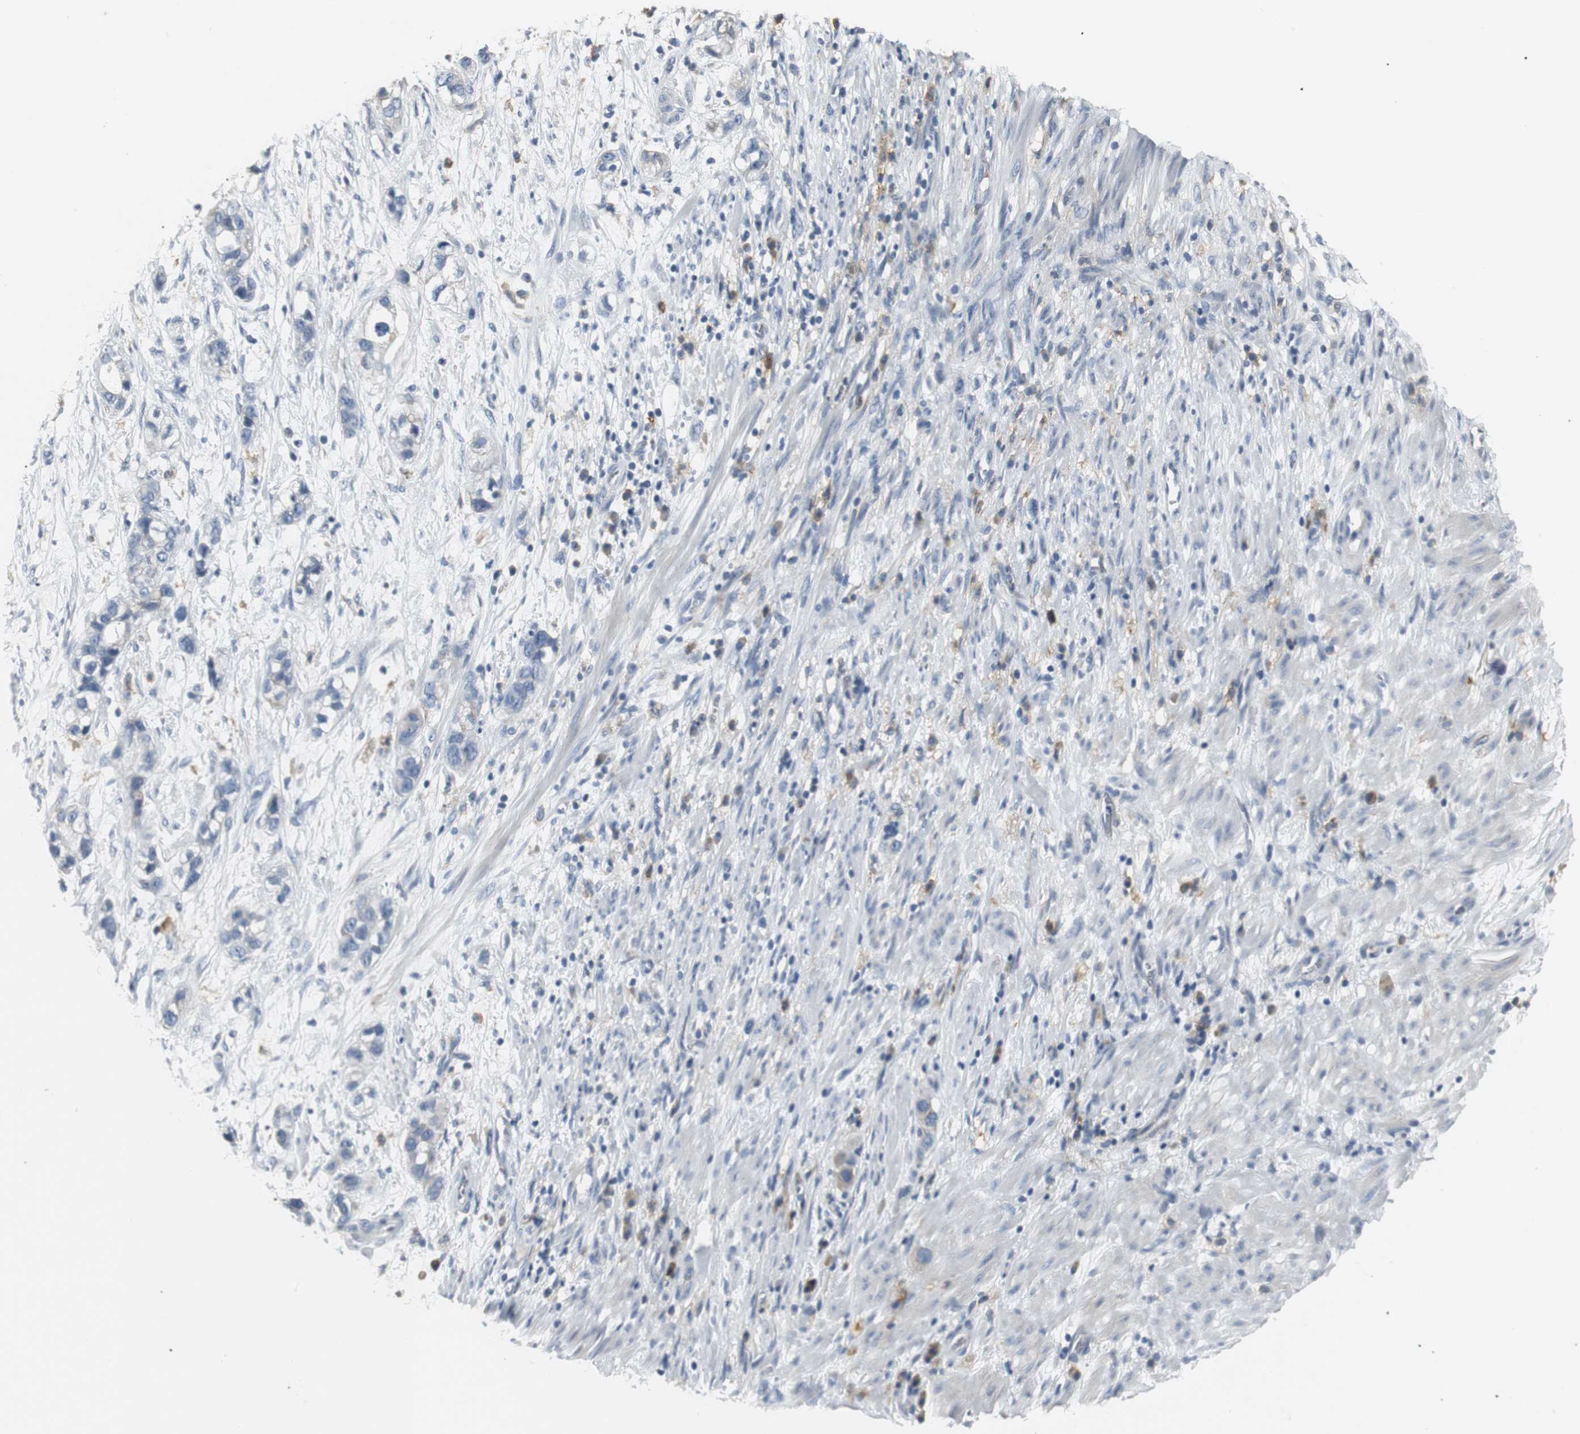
{"staining": {"intensity": "negative", "quantity": "none", "location": "none"}, "tissue": "stomach cancer", "cell_type": "Tumor cells", "image_type": "cancer", "snomed": [{"axis": "morphology", "description": "Adenocarcinoma, NOS"}, {"axis": "topography", "description": "Stomach, lower"}], "caption": "An image of stomach cancer stained for a protein reveals no brown staining in tumor cells.", "gene": "SLC2A5", "patient": {"sex": "female", "age": 93}}